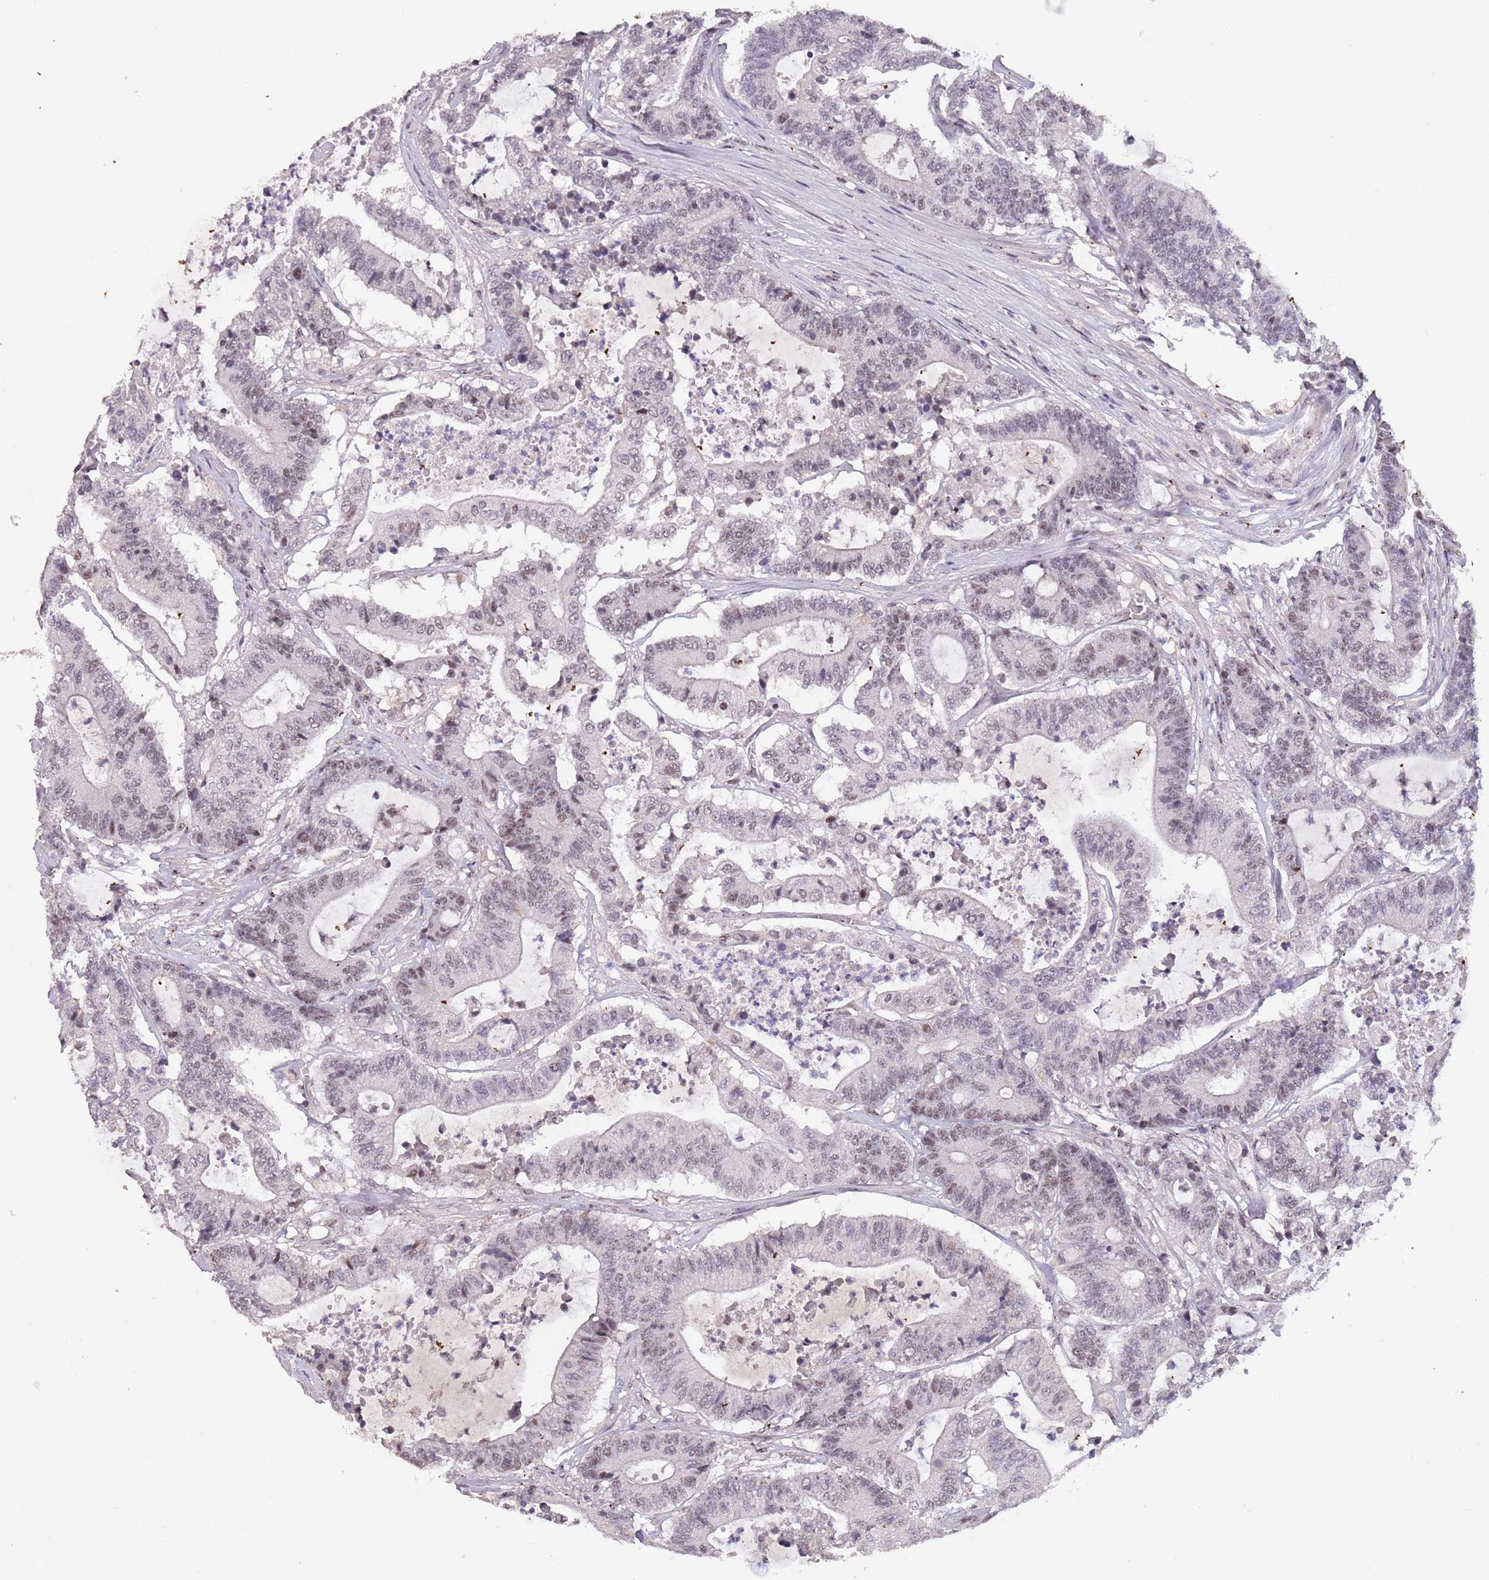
{"staining": {"intensity": "weak", "quantity": "25%-75%", "location": "nuclear"}, "tissue": "colorectal cancer", "cell_type": "Tumor cells", "image_type": "cancer", "snomed": [{"axis": "morphology", "description": "Adenocarcinoma, NOS"}, {"axis": "topography", "description": "Colon"}], "caption": "A brown stain labels weak nuclear expression of a protein in human colorectal cancer tumor cells. The staining was performed using DAB, with brown indicating positive protein expression. Nuclei are stained blue with hematoxylin.", "gene": "CIZ1", "patient": {"sex": "female", "age": 84}}